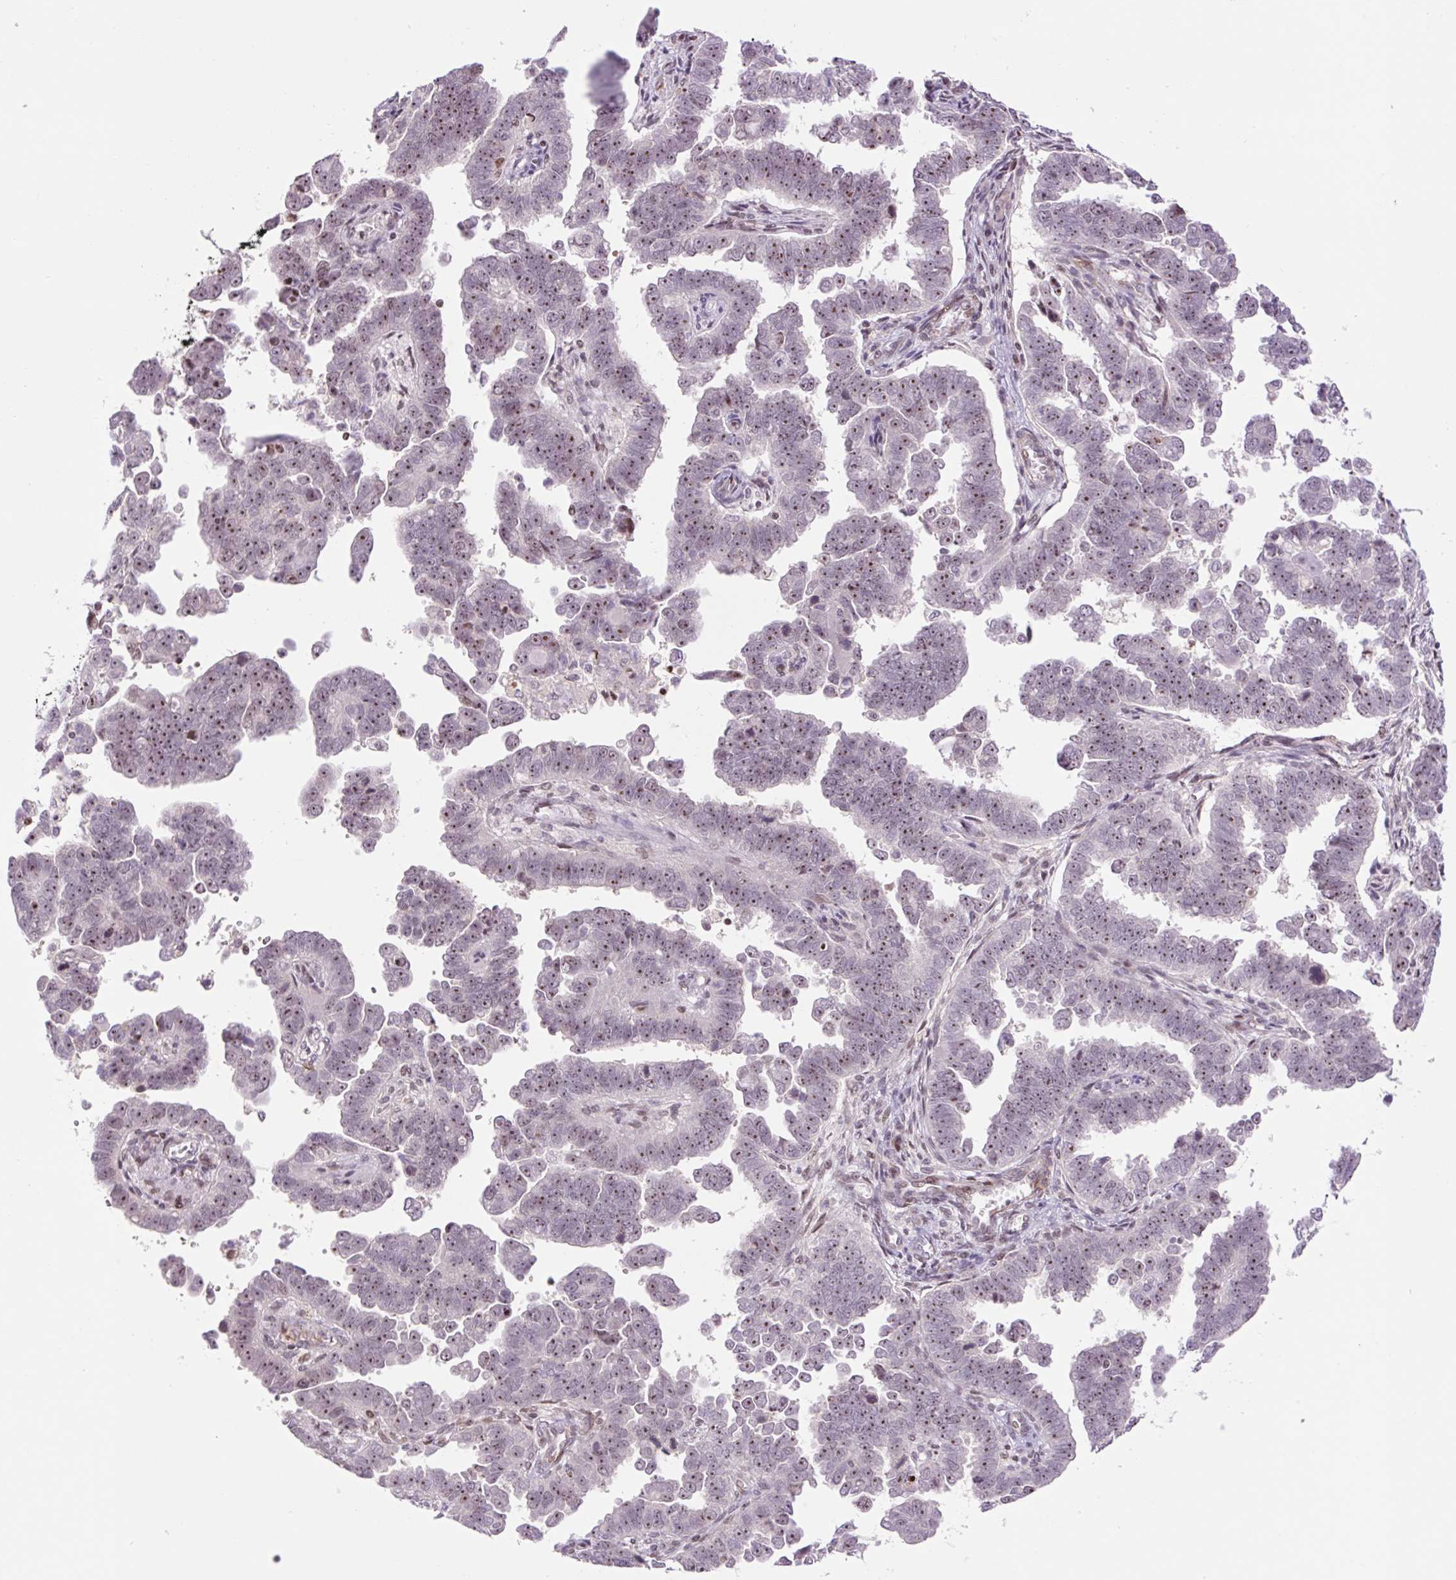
{"staining": {"intensity": "moderate", "quantity": ">75%", "location": "nuclear"}, "tissue": "endometrial cancer", "cell_type": "Tumor cells", "image_type": "cancer", "snomed": [{"axis": "morphology", "description": "Adenocarcinoma, NOS"}, {"axis": "topography", "description": "Endometrium"}], "caption": "An image showing moderate nuclear staining in about >75% of tumor cells in adenocarcinoma (endometrial), as visualized by brown immunohistochemical staining.", "gene": "ZNF417", "patient": {"sex": "female", "age": 75}}